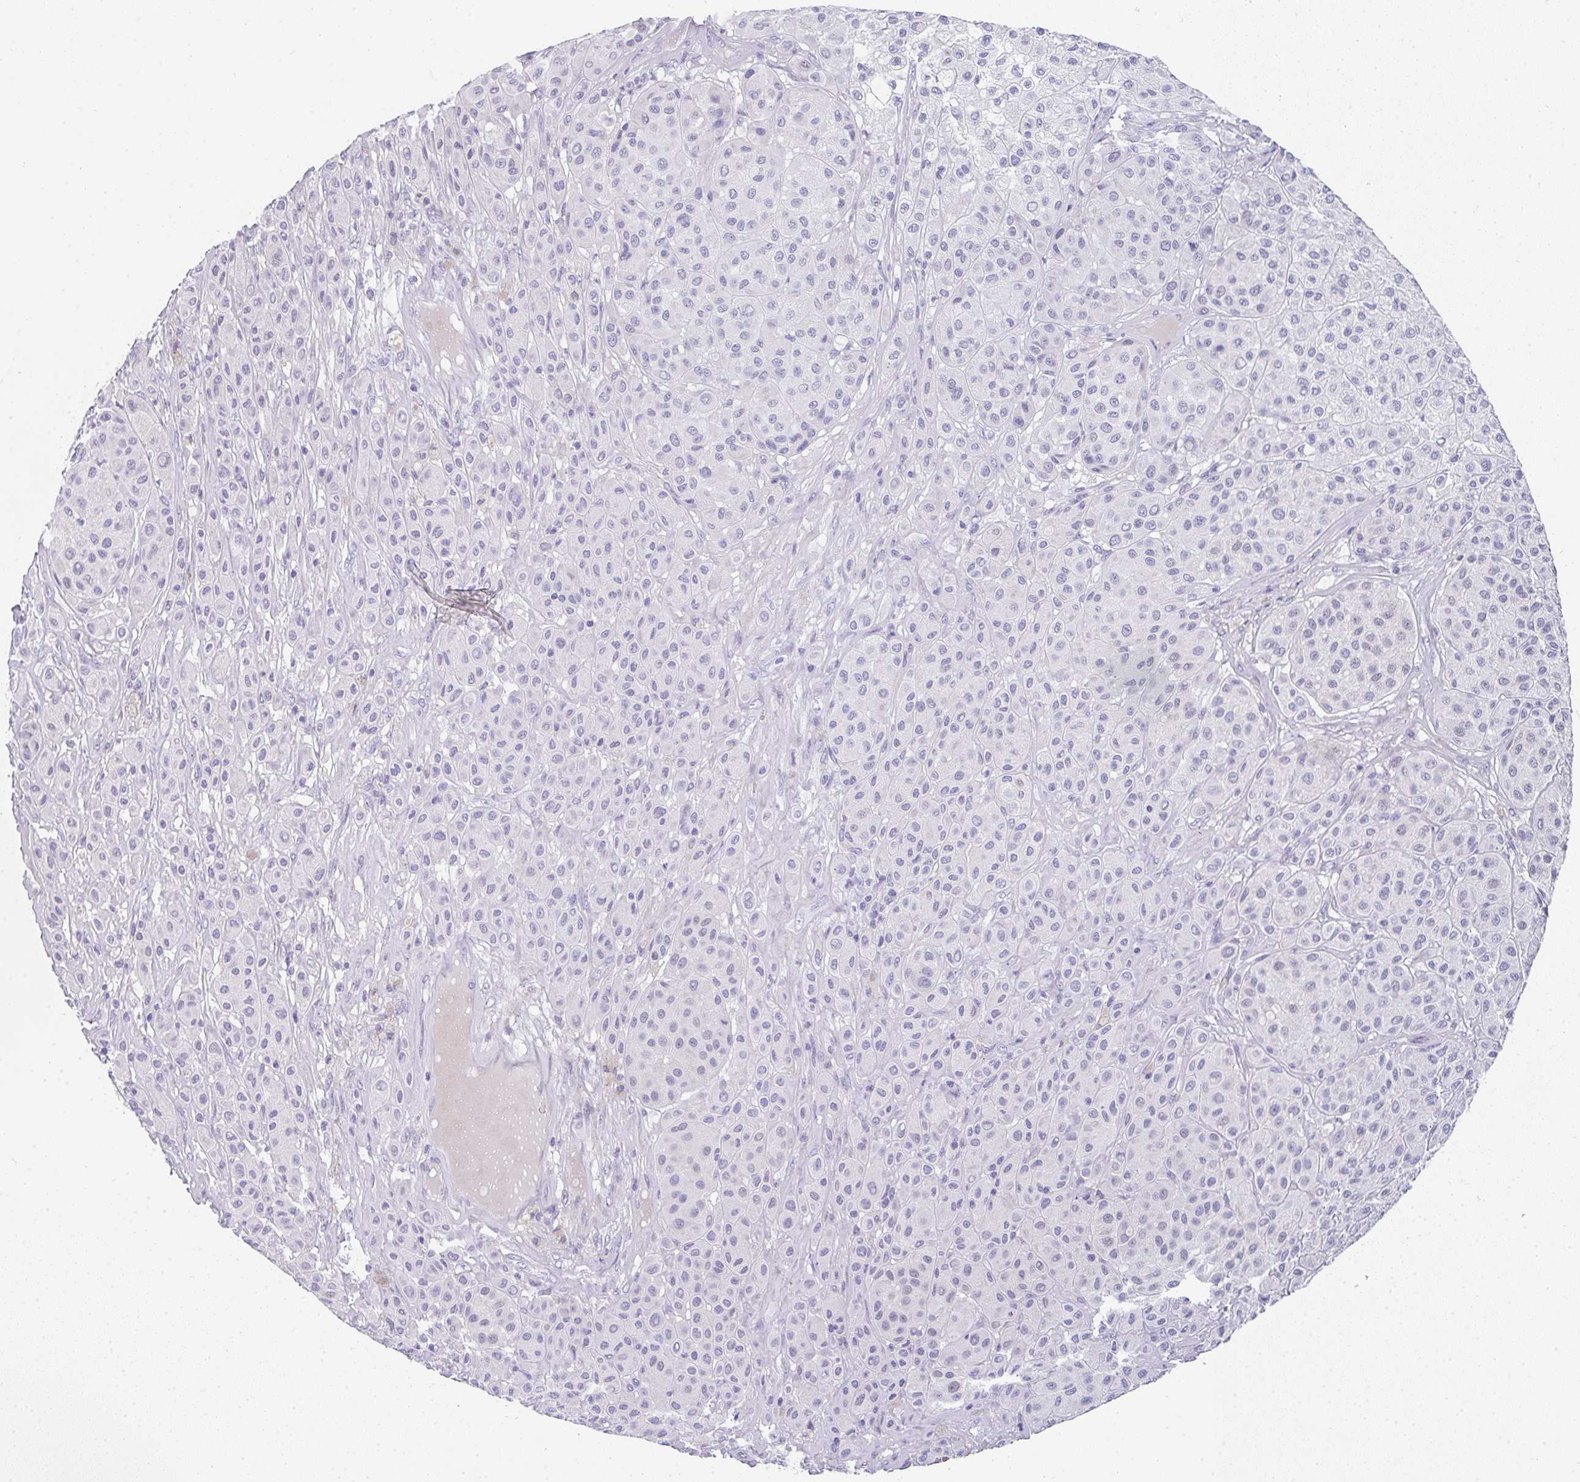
{"staining": {"intensity": "negative", "quantity": "none", "location": "none"}, "tissue": "melanoma", "cell_type": "Tumor cells", "image_type": "cancer", "snomed": [{"axis": "morphology", "description": "Malignant melanoma, Metastatic site"}, {"axis": "topography", "description": "Smooth muscle"}], "caption": "Tumor cells are negative for brown protein staining in malignant melanoma (metastatic site).", "gene": "NEU2", "patient": {"sex": "male", "age": 41}}